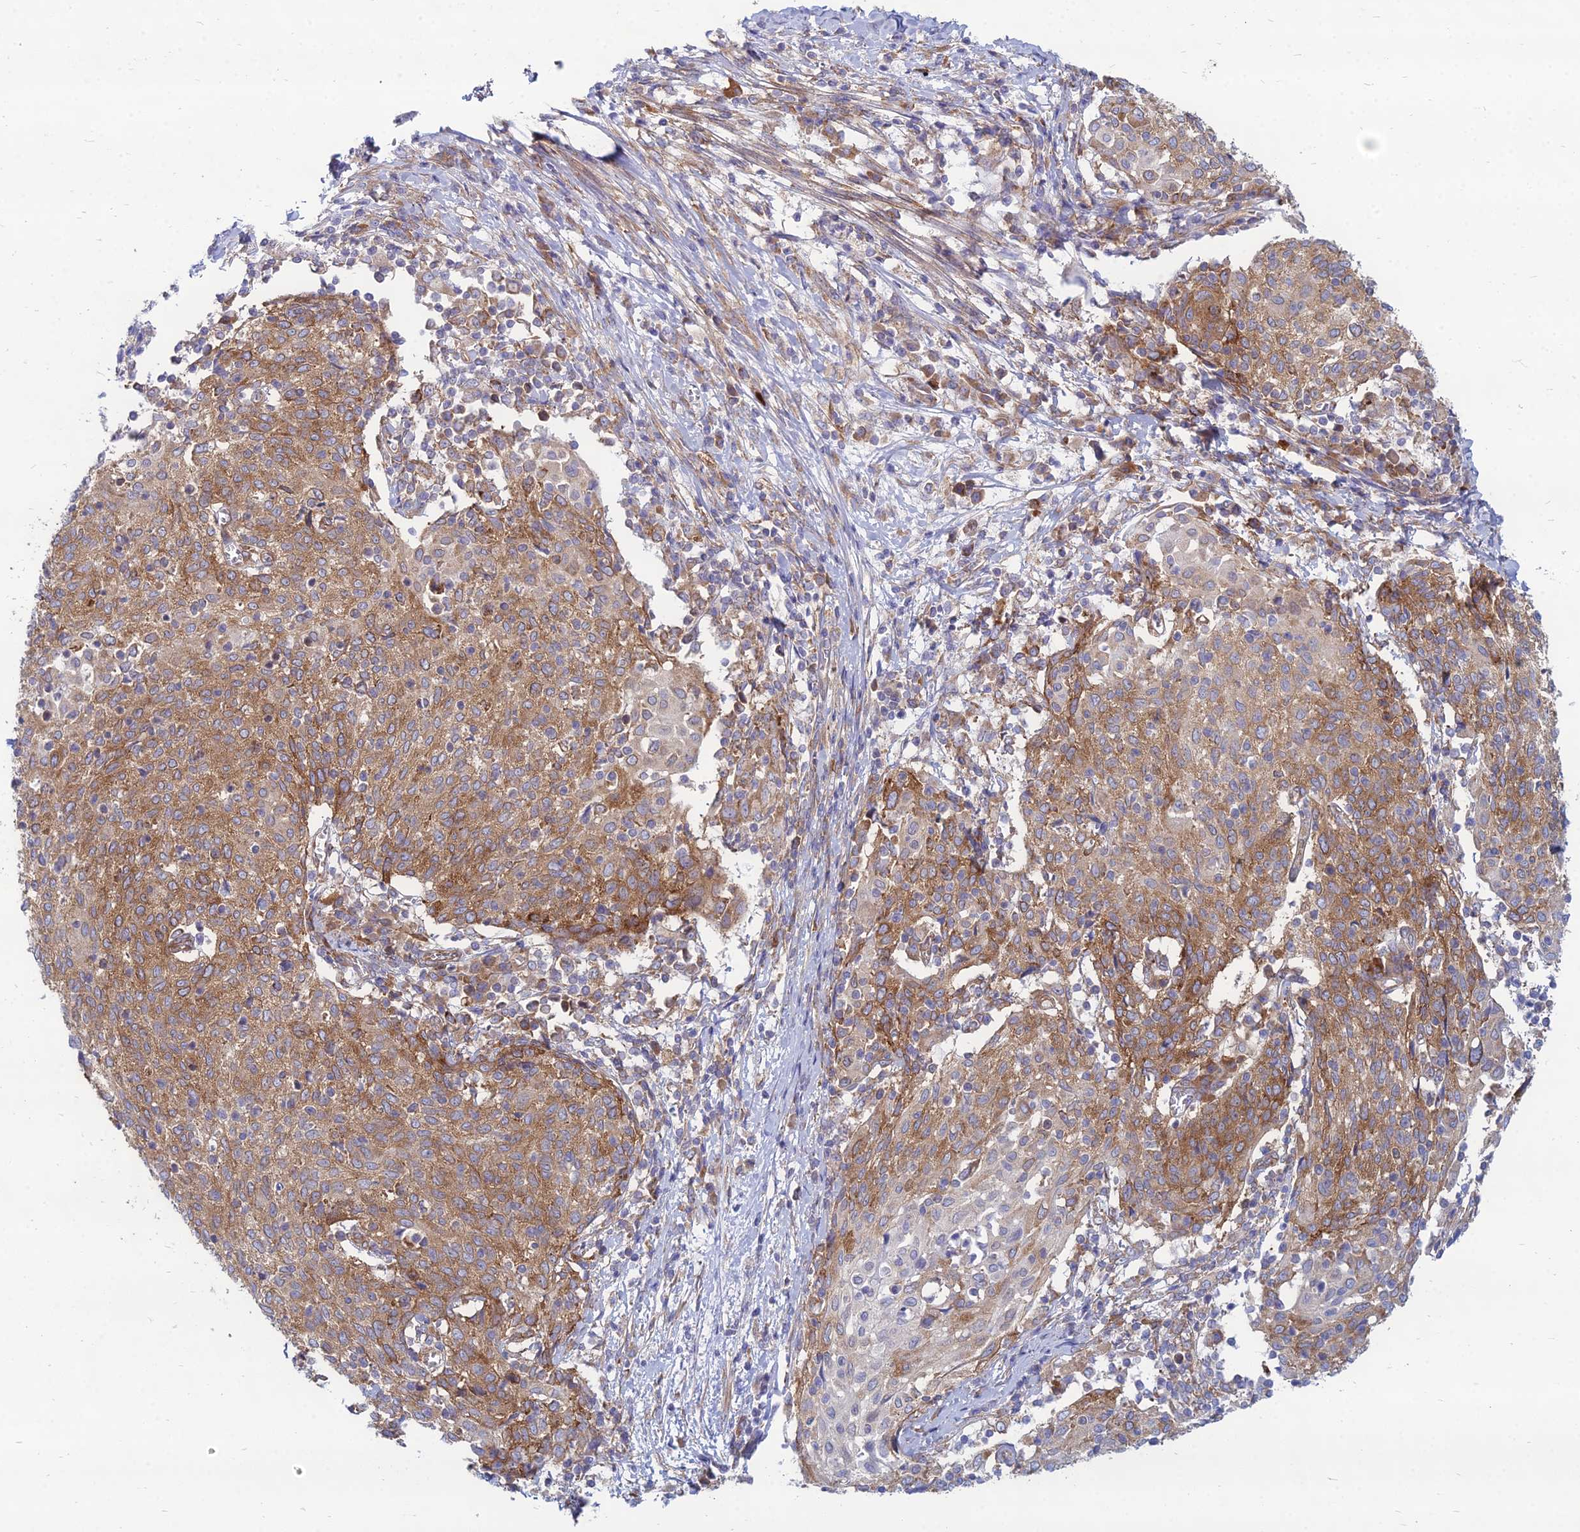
{"staining": {"intensity": "moderate", "quantity": ">75%", "location": "cytoplasmic/membranous"}, "tissue": "cervical cancer", "cell_type": "Tumor cells", "image_type": "cancer", "snomed": [{"axis": "morphology", "description": "Squamous cell carcinoma, NOS"}, {"axis": "topography", "description": "Cervix"}], "caption": "DAB immunohistochemical staining of human squamous cell carcinoma (cervical) exhibits moderate cytoplasmic/membranous protein positivity in approximately >75% of tumor cells. (Stains: DAB in brown, nuclei in blue, Microscopy: brightfield microscopy at high magnification).", "gene": "TXLNA", "patient": {"sex": "female", "age": 52}}